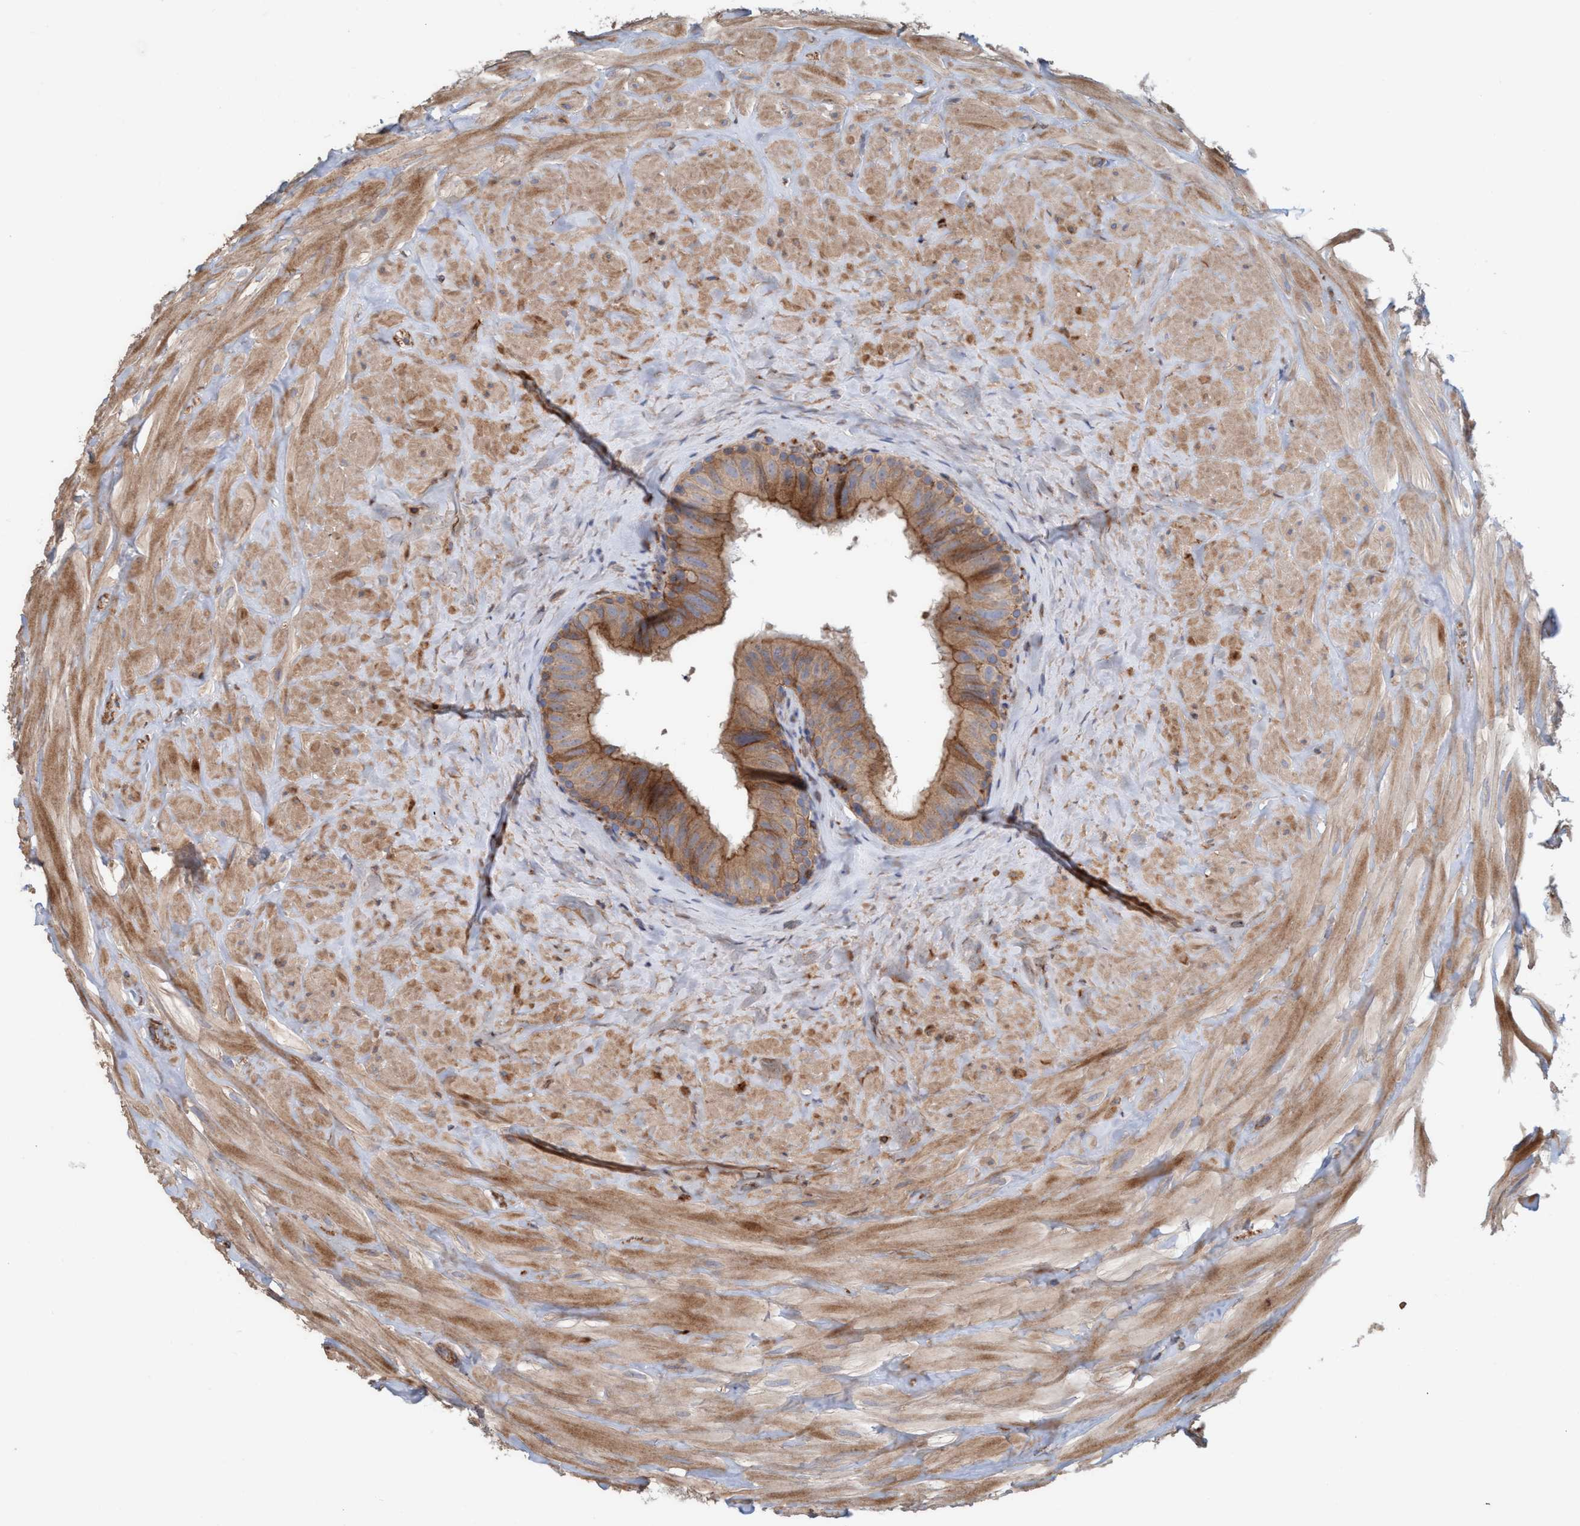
{"staining": {"intensity": "strong", "quantity": ">75%", "location": "cytoplasmic/membranous"}, "tissue": "epididymis", "cell_type": "Glandular cells", "image_type": "normal", "snomed": [{"axis": "morphology", "description": "Normal tissue, NOS"}, {"axis": "topography", "description": "Ureter, NOS"}], "caption": "Immunohistochemistry (IHC) micrograph of benign epididymis: human epididymis stained using immunohistochemistry demonstrates high levels of strong protein expression localized specifically in the cytoplasmic/membranous of glandular cells, appearing as a cytoplasmic/membranous brown color.", "gene": "SPECC1", "patient": {"sex": "male", "age": 61}}